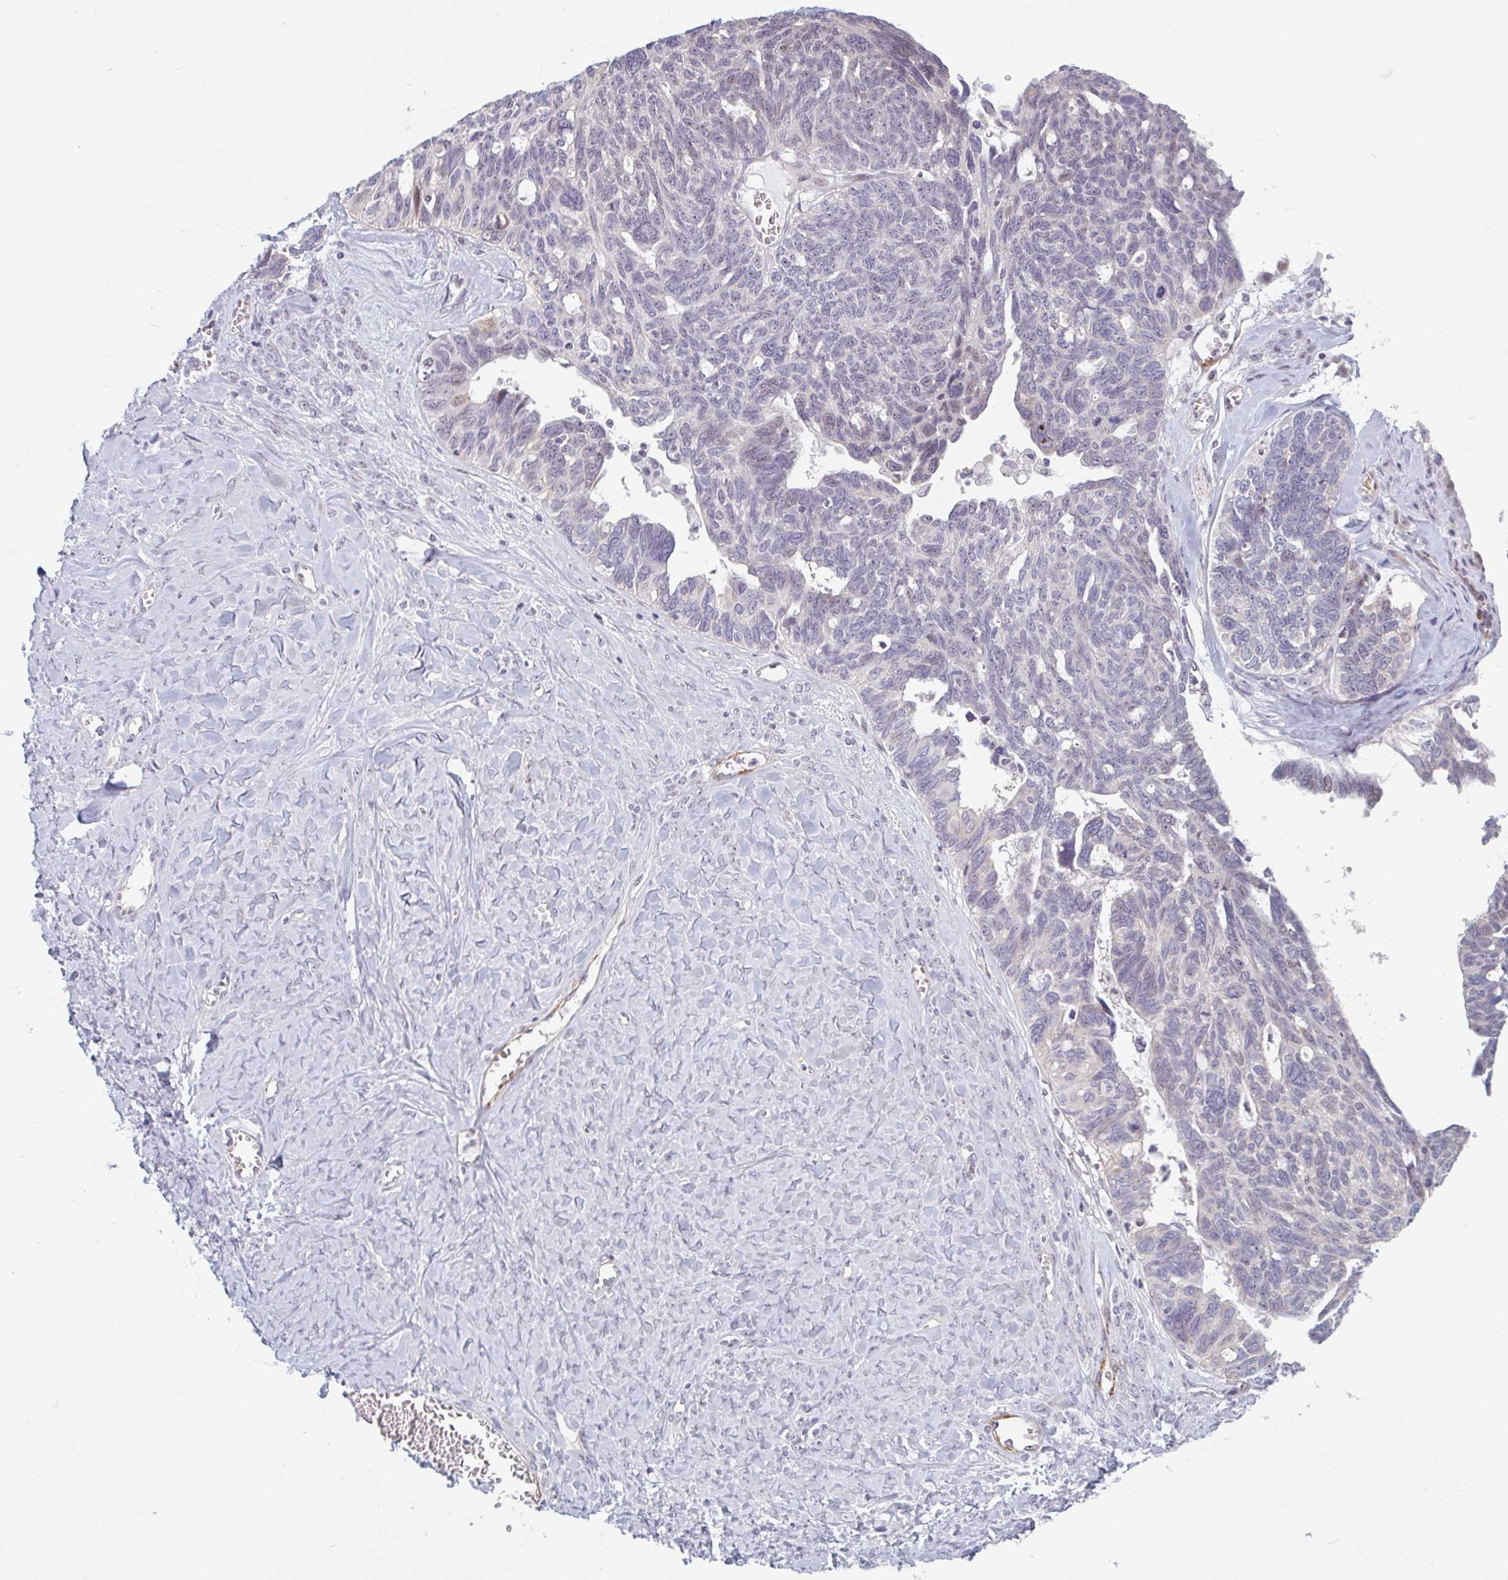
{"staining": {"intensity": "negative", "quantity": "none", "location": "none"}, "tissue": "ovarian cancer", "cell_type": "Tumor cells", "image_type": "cancer", "snomed": [{"axis": "morphology", "description": "Cystadenocarcinoma, serous, NOS"}, {"axis": "topography", "description": "Ovary"}], "caption": "Human ovarian serous cystadenocarcinoma stained for a protein using immunohistochemistry shows no positivity in tumor cells.", "gene": "TMEM119", "patient": {"sex": "female", "age": 79}}